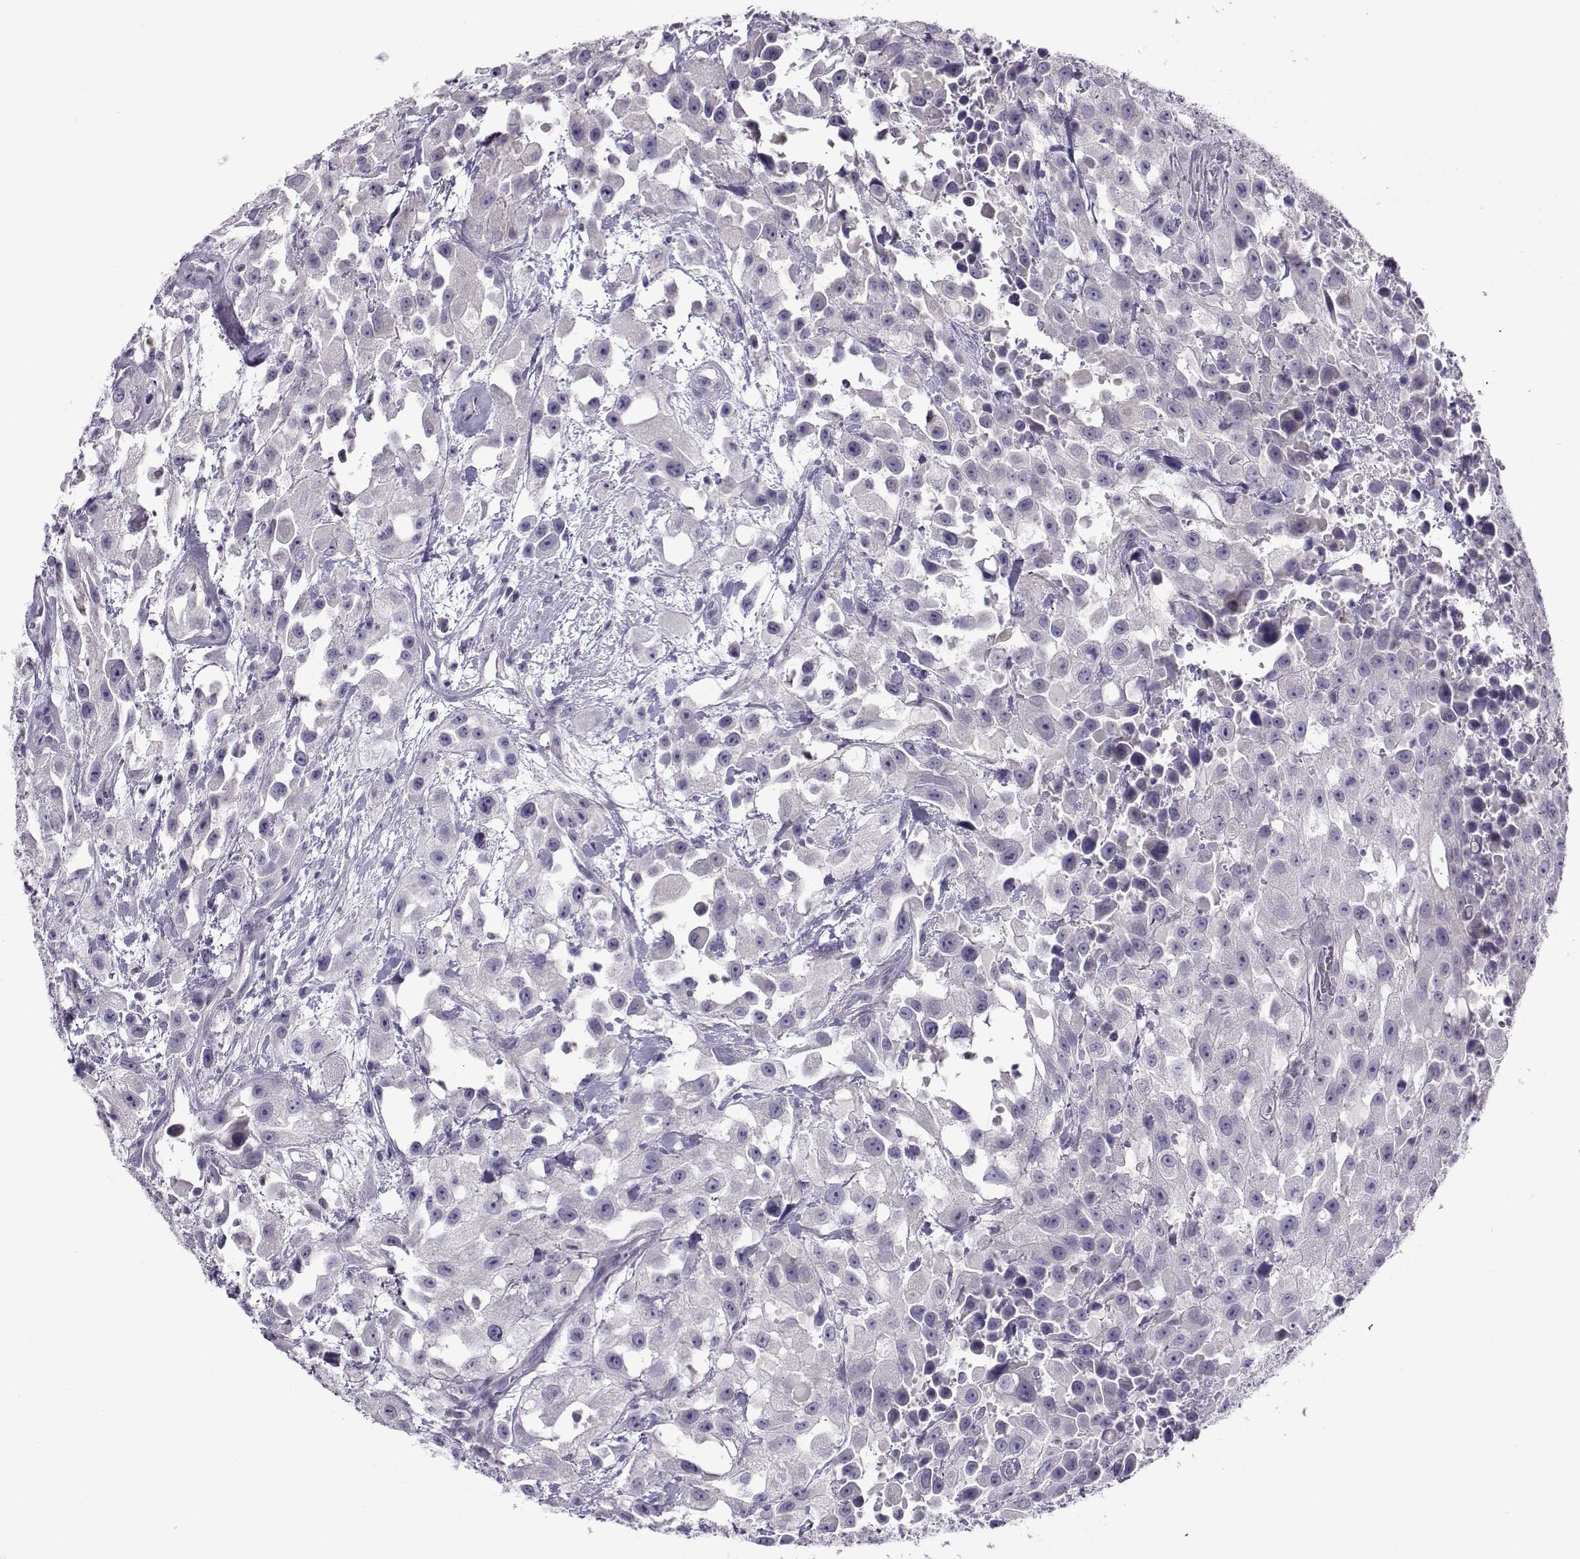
{"staining": {"intensity": "negative", "quantity": "none", "location": "none"}, "tissue": "urothelial cancer", "cell_type": "Tumor cells", "image_type": "cancer", "snomed": [{"axis": "morphology", "description": "Urothelial carcinoma, High grade"}, {"axis": "topography", "description": "Urinary bladder"}], "caption": "High power microscopy histopathology image of an immunohistochemistry (IHC) photomicrograph of urothelial carcinoma (high-grade), revealing no significant expression in tumor cells.", "gene": "FEZF1", "patient": {"sex": "male", "age": 79}}